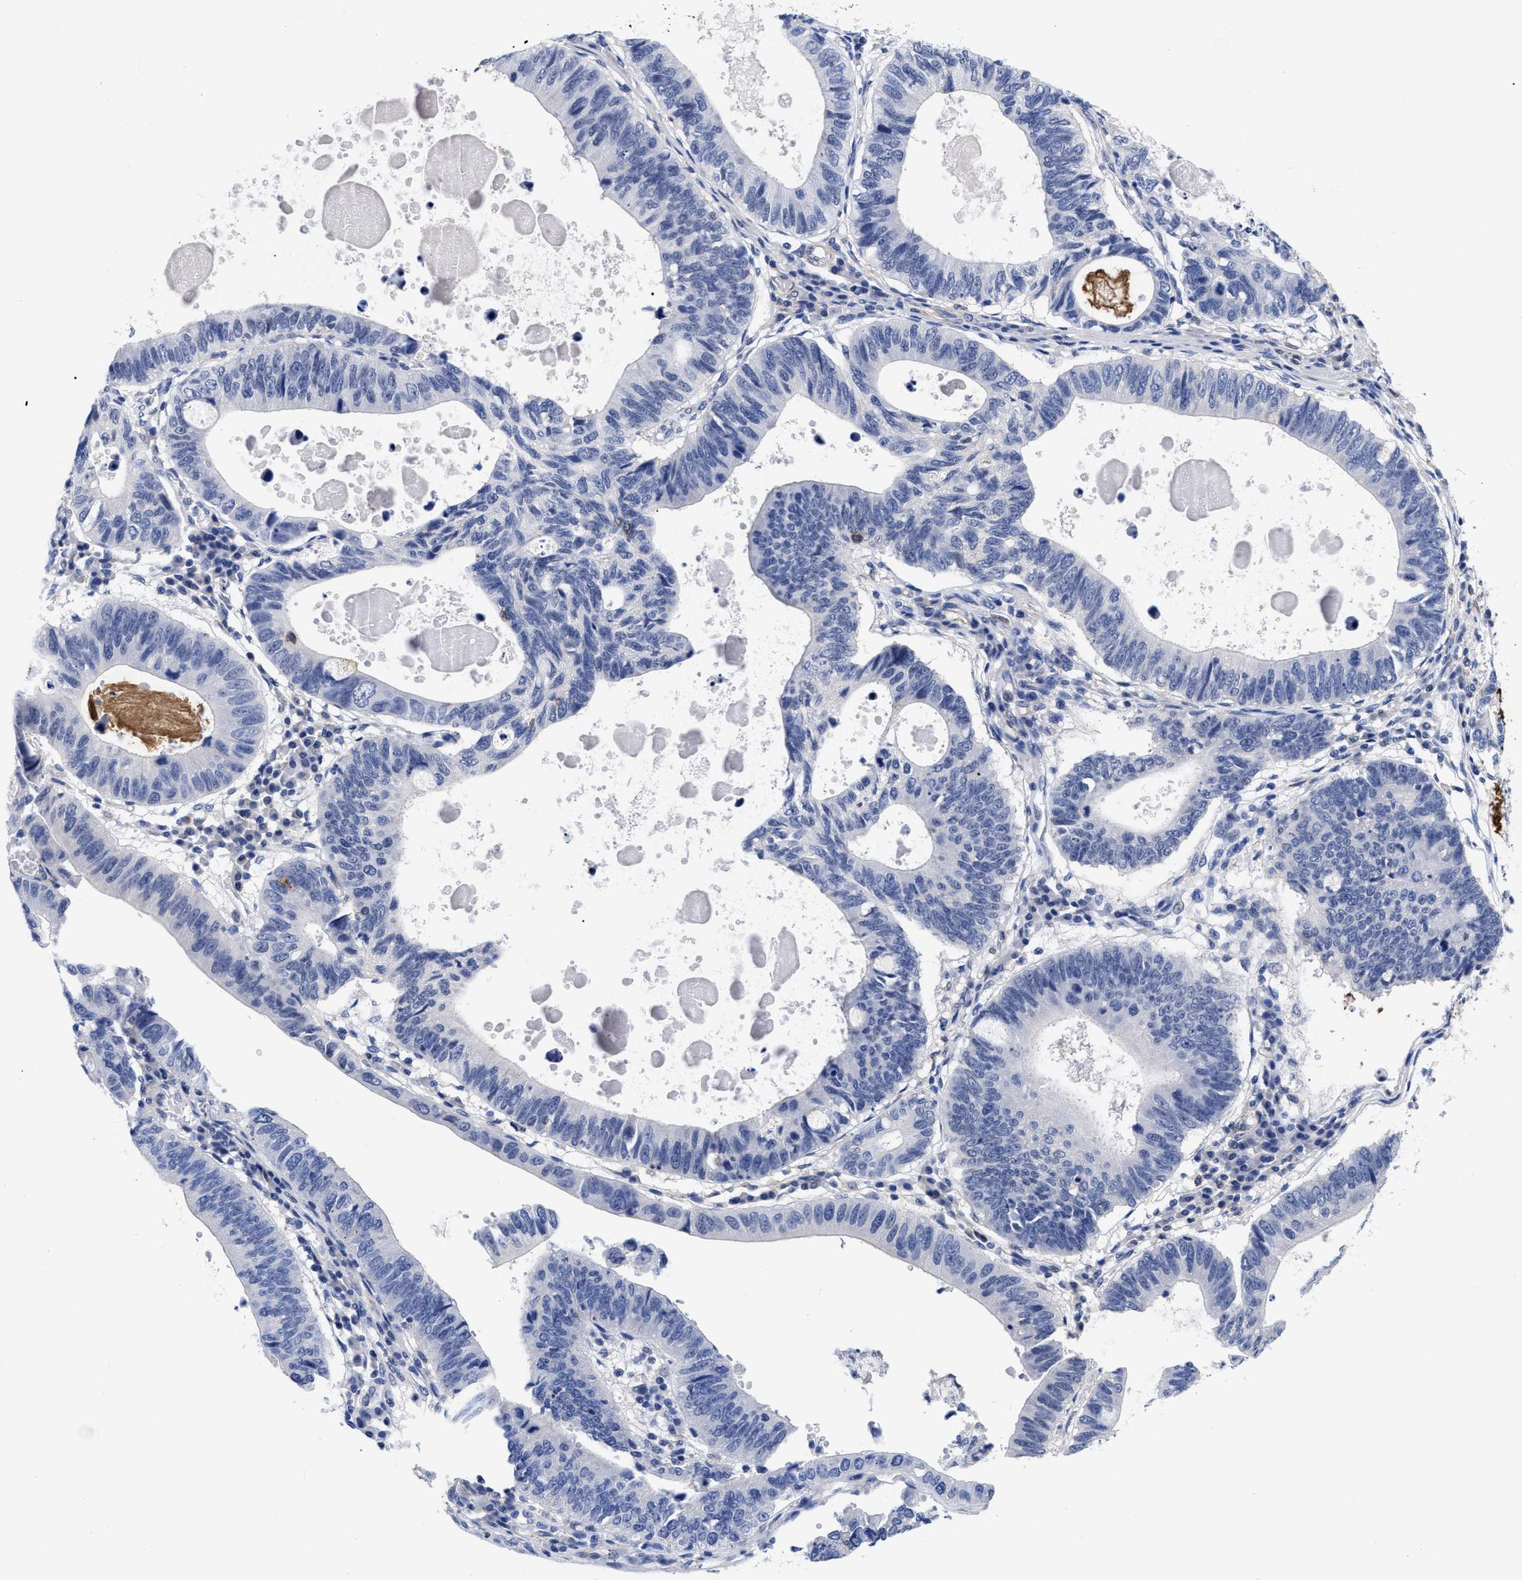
{"staining": {"intensity": "negative", "quantity": "none", "location": "none"}, "tissue": "stomach cancer", "cell_type": "Tumor cells", "image_type": "cancer", "snomed": [{"axis": "morphology", "description": "Adenocarcinoma, NOS"}, {"axis": "topography", "description": "Stomach"}], "caption": "High power microscopy photomicrograph of an immunohistochemistry histopathology image of adenocarcinoma (stomach), revealing no significant staining in tumor cells.", "gene": "IRAG2", "patient": {"sex": "male", "age": 59}}